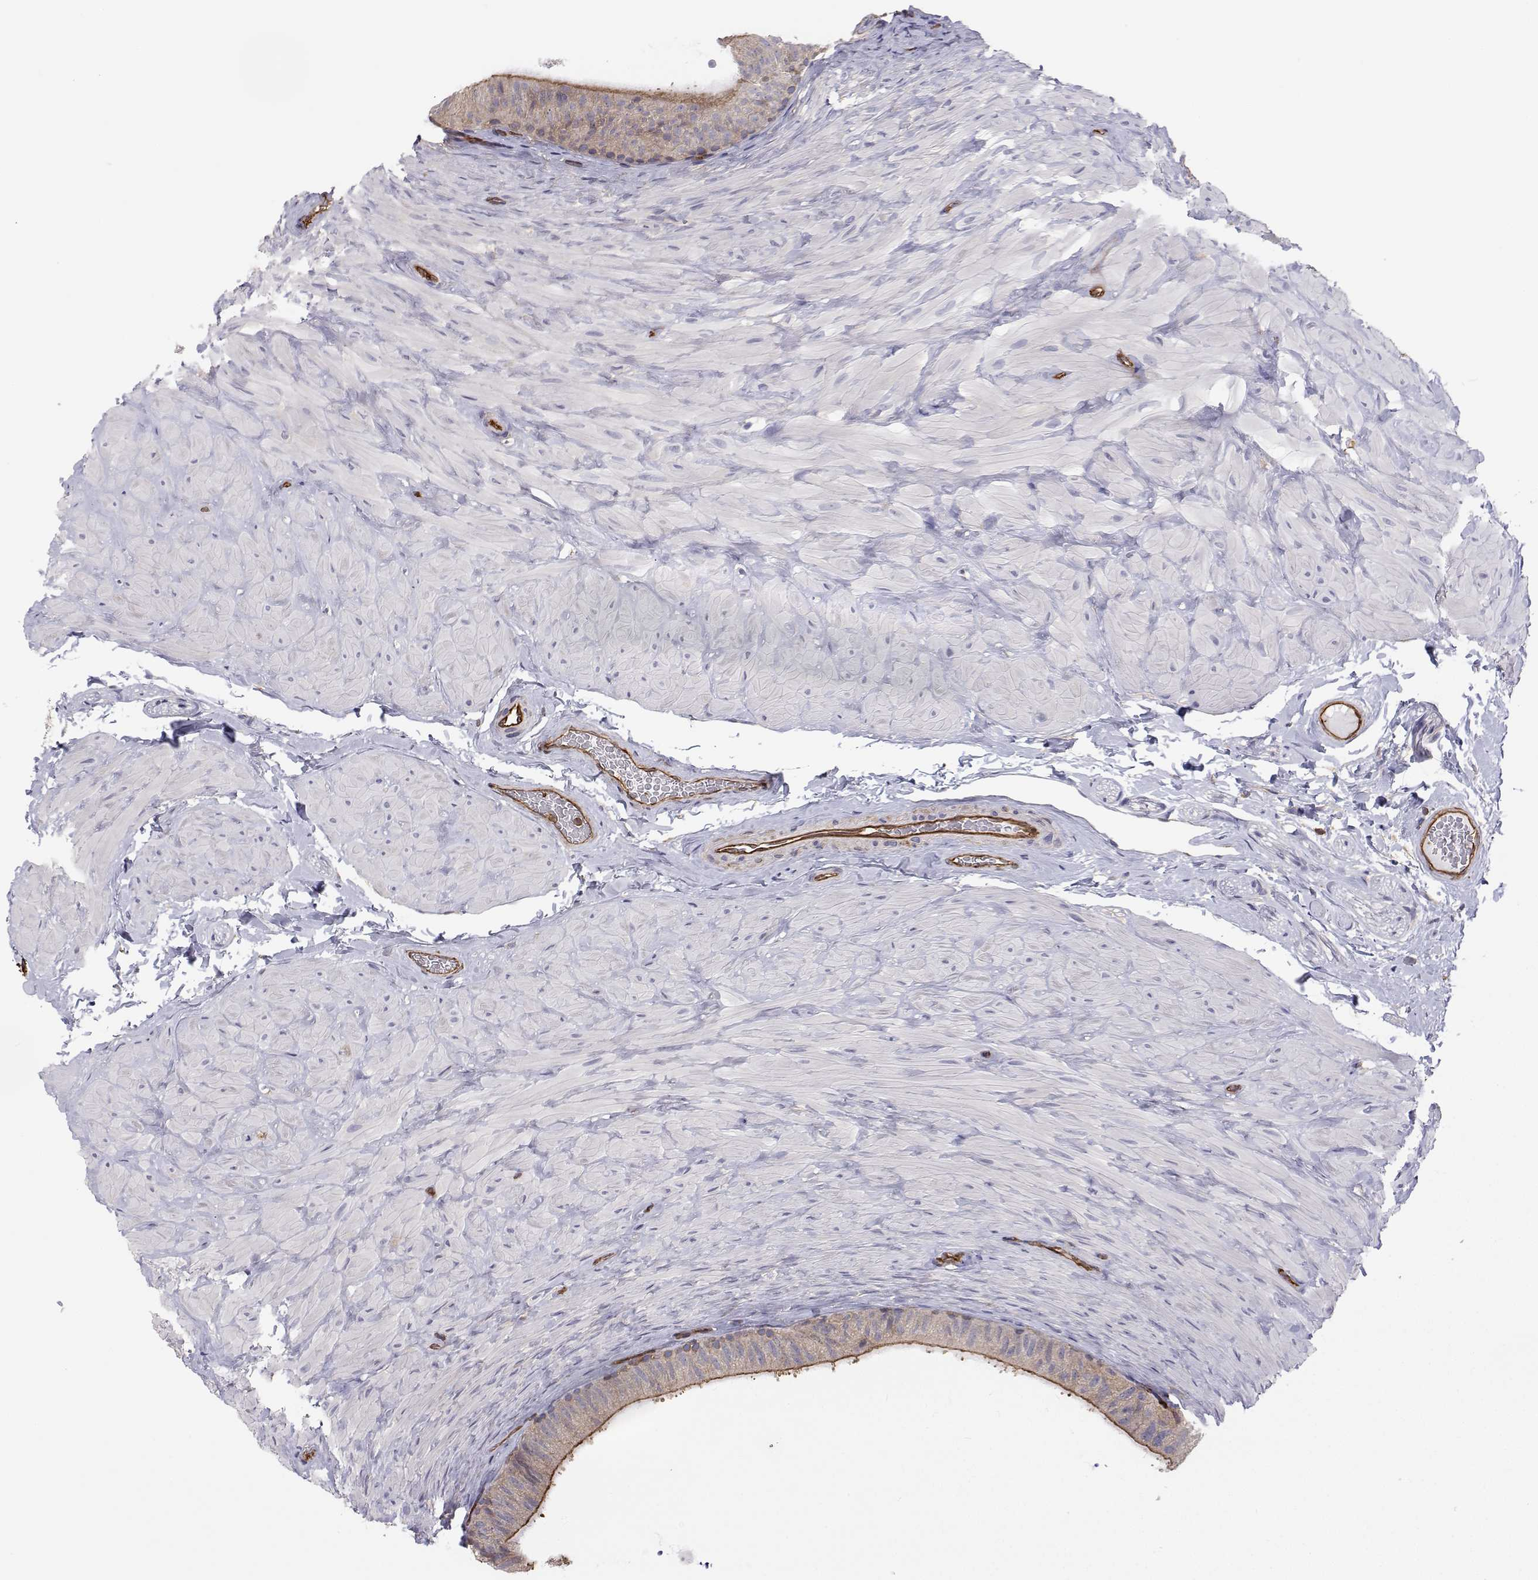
{"staining": {"intensity": "weak", "quantity": "25%-75%", "location": "cytoplasmic/membranous"}, "tissue": "epididymis", "cell_type": "Glandular cells", "image_type": "normal", "snomed": [{"axis": "morphology", "description": "Normal tissue, NOS"}, {"axis": "topography", "description": "Epididymis, spermatic cord, NOS"}, {"axis": "topography", "description": "Epididymis"}], "caption": "A micrograph of human epididymis stained for a protein exhibits weak cytoplasmic/membranous brown staining in glandular cells.", "gene": "MYH9", "patient": {"sex": "male", "age": 31}}